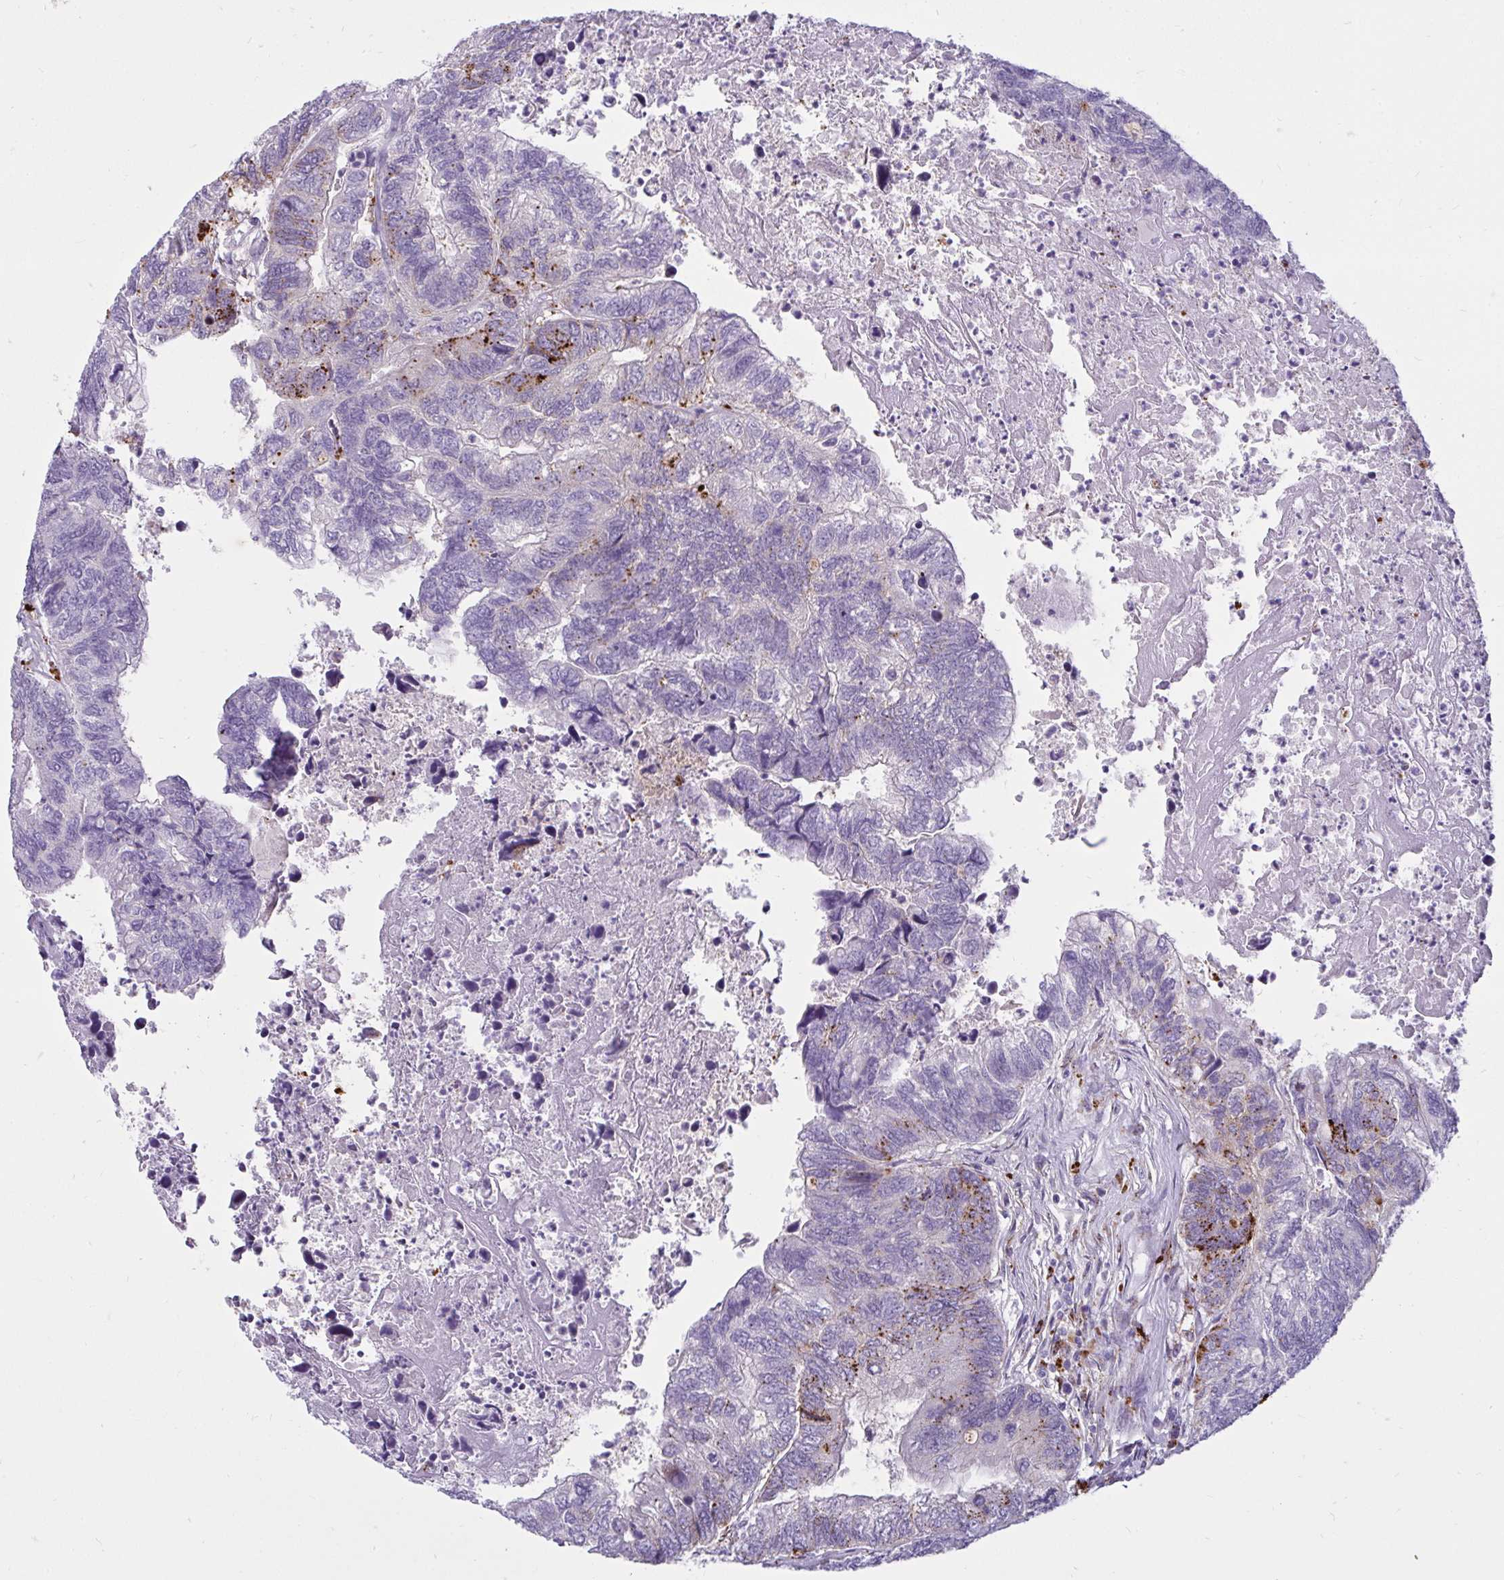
{"staining": {"intensity": "moderate", "quantity": "<25%", "location": "cytoplasmic/membranous"}, "tissue": "colorectal cancer", "cell_type": "Tumor cells", "image_type": "cancer", "snomed": [{"axis": "morphology", "description": "Adenocarcinoma, NOS"}, {"axis": "topography", "description": "Colon"}], "caption": "Colorectal adenocarcinoma tissue reveals moderate cytoplasmic/membranous staining in about <25% of tumor cells", "gene": "CTSZ", "patient": {"sex": "female", "age": 67}}